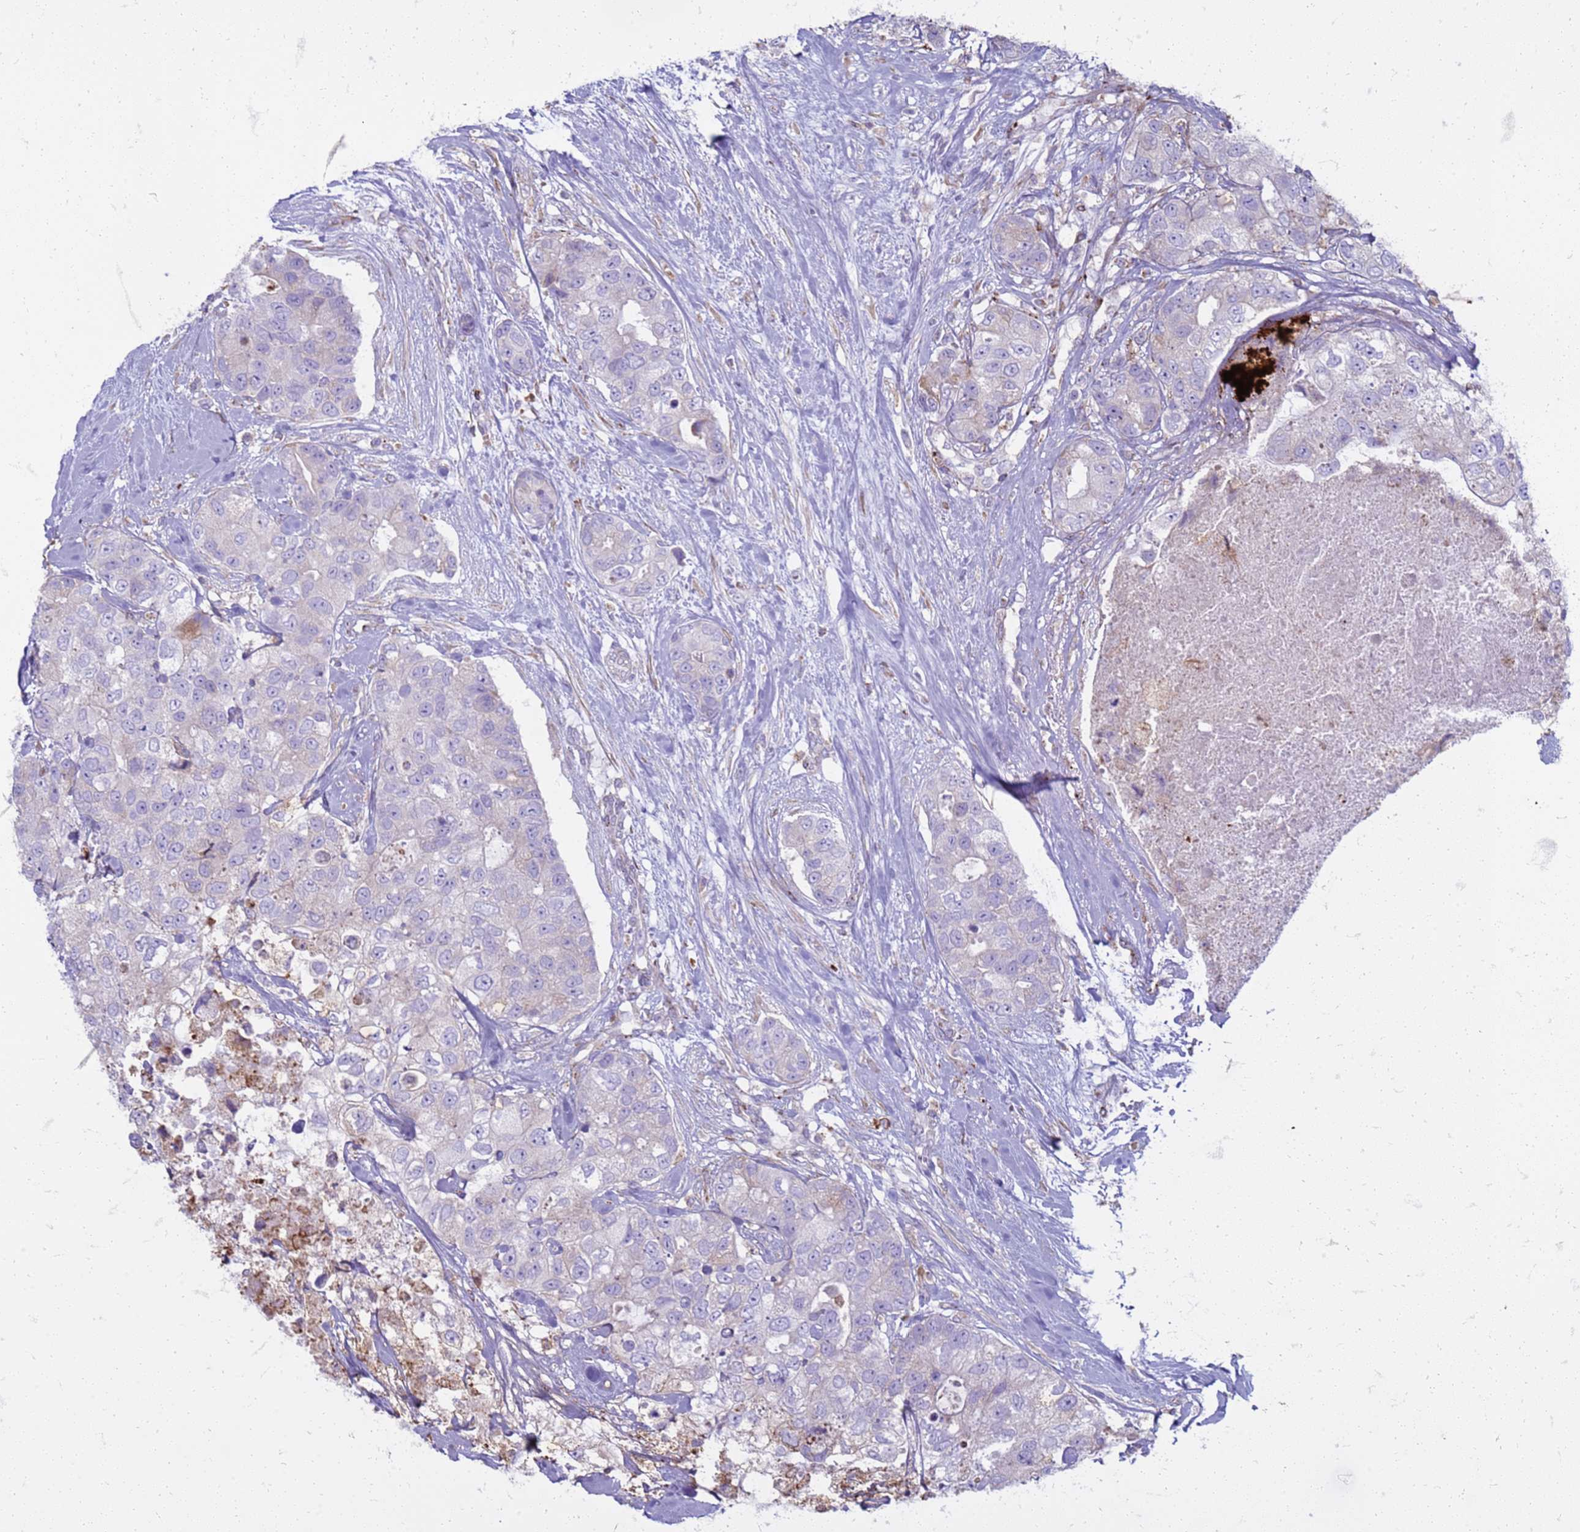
{"staining": {"intensity": "negative", "quantity": "none", "location": "none"}, "tissue": "breast cancer", "cell_type": "Tumor cells", "image_type": "cancer", "snomed": [{"axis": "morphology", "description": "Duct carcinoma"}, {"axis": "topography", "description": "Breast"}], "caption": "IHC of breast cancer displays no expression in tumor cells.", "gene": "PDK3", "patient": {"sex": "female", "age": 62}}